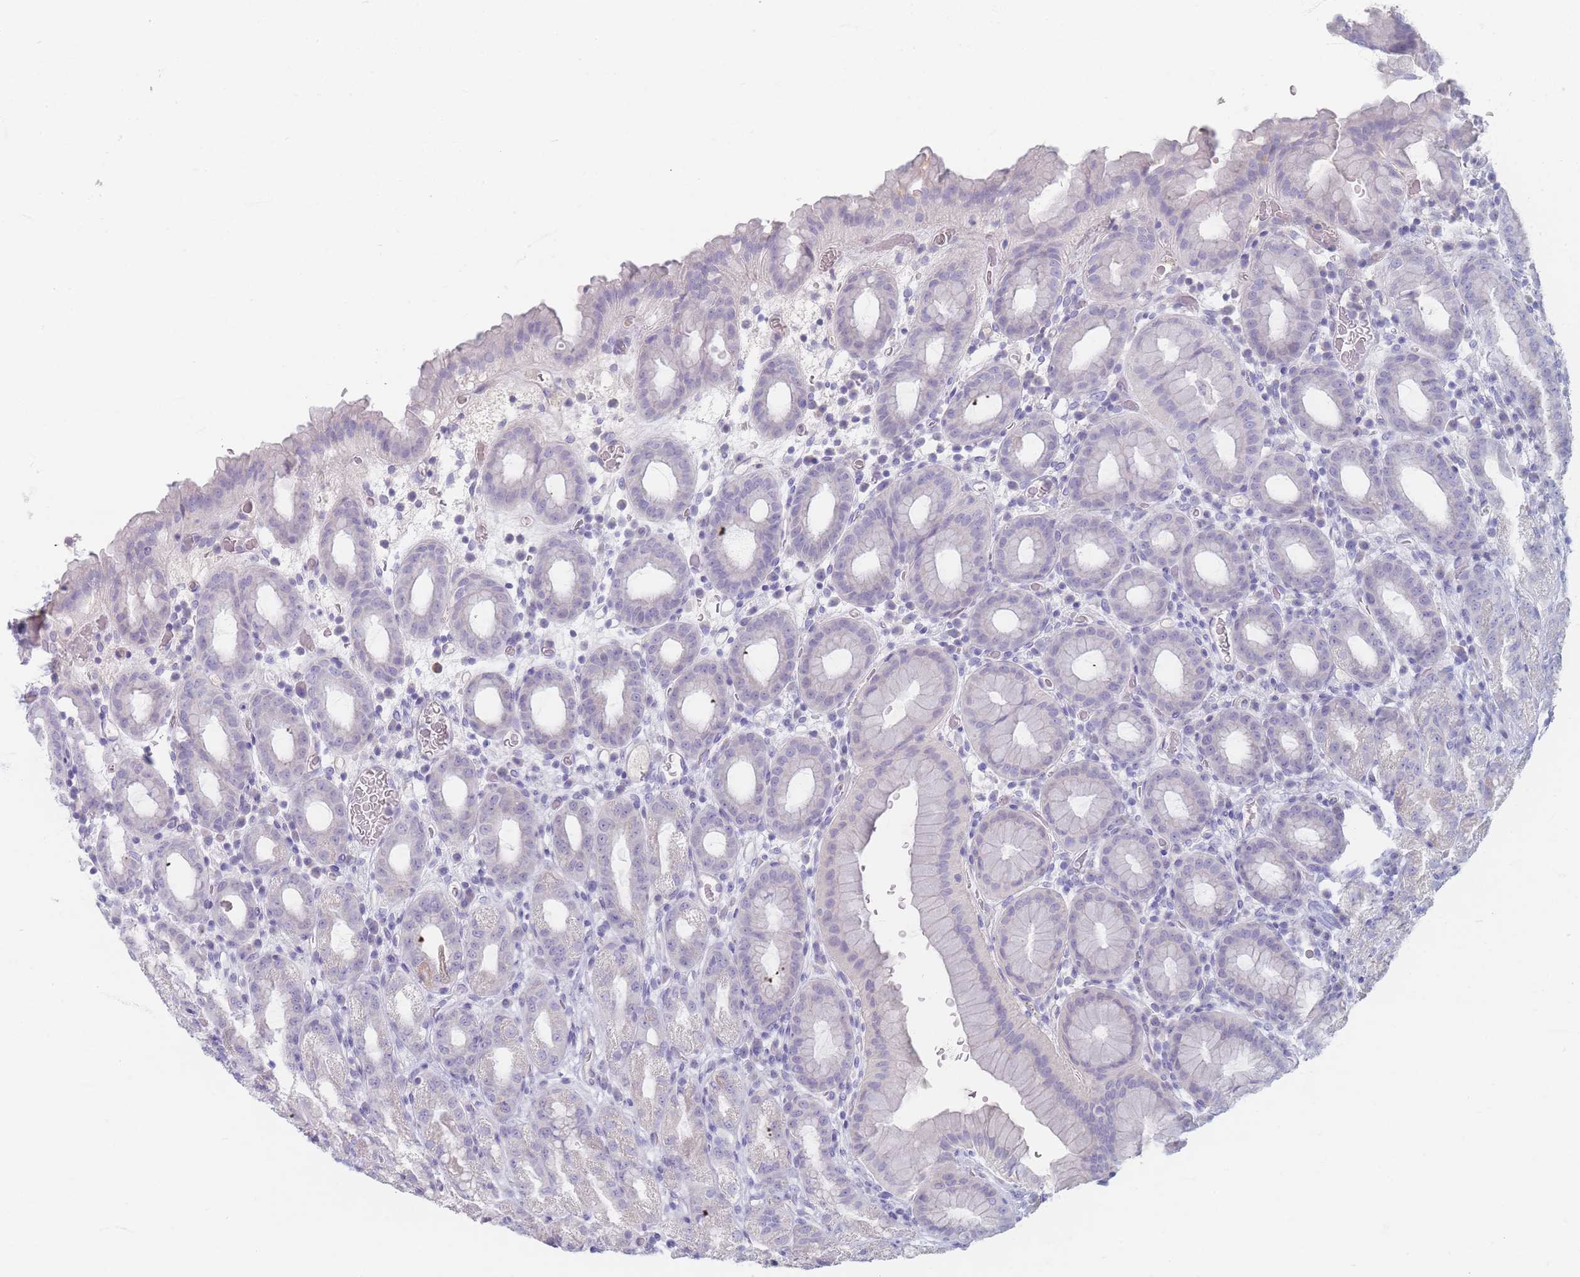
{"staining": {"intensity": "negative", "quantity": "none", "location": "none"}, "tissue": "stomach", "cell_type": "Glandular cells", "image_type": "normal", "snomed": [{"axis": "morphology", "description": "Normal tissue, NOS"}, {"axis": "topography", "description": "Stomach, upper"}, {"axis": "topography", "description": "Stomach, lower"}, {"axis": "topography", "description": "Small intestine"}], "caption": "Unremarkable stomach was stained to show a protein in brown. There is no significant staining in glandular cells. (Stains: DAB IHC with hematoxylin counter stain, Microscopy: brightfield microscopy at high magnification).", "gene": "PIGM", "patient": {"sex": "male", "age": 68}}